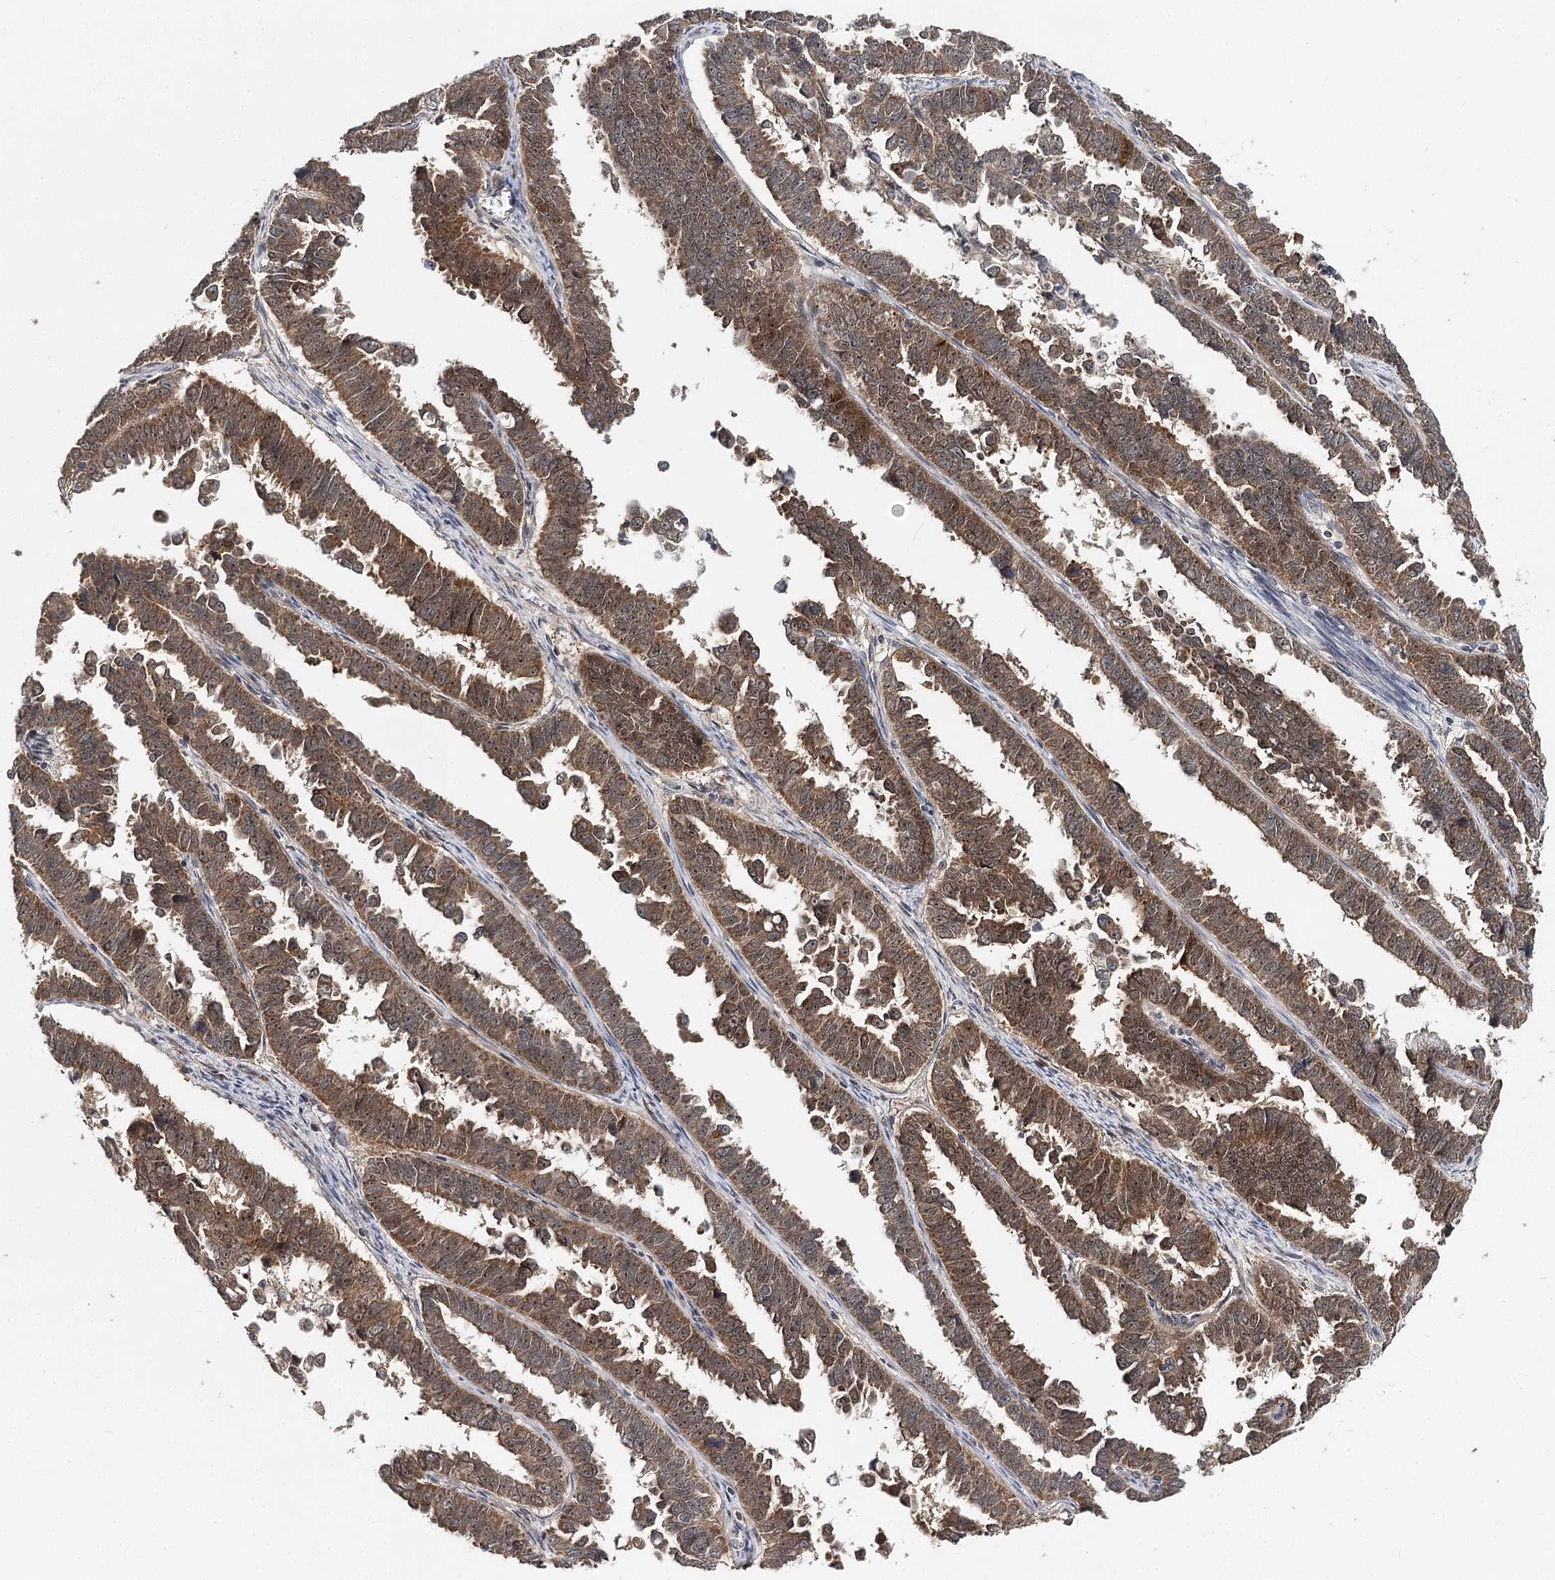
{"staining": {"intensity": "moderate", "quantity": ">75%", "location": "cytoplasmic/membranous,nuclear"}, "tissue": "endometrial cancer", "cell_type": "Tumor cells", "image_type": "cancer", "snomed": [{"axis": "morphology", "description": "Adenocarcinoma, NOS"}, {"axis": "topography", "description": "Endometrium"}], "caption": "This micrograph exhibits endometrial cancer (adenocarcinoma) stained with IHC to label a protein in brown. The cytoplasmic/membranous and nuclear of tumor cells show moderate positivity for the protein. Nuclei are counter-stained blue.", "gene": "NOPCHAP1", "patient": {"sex": "female", "age": 75}}